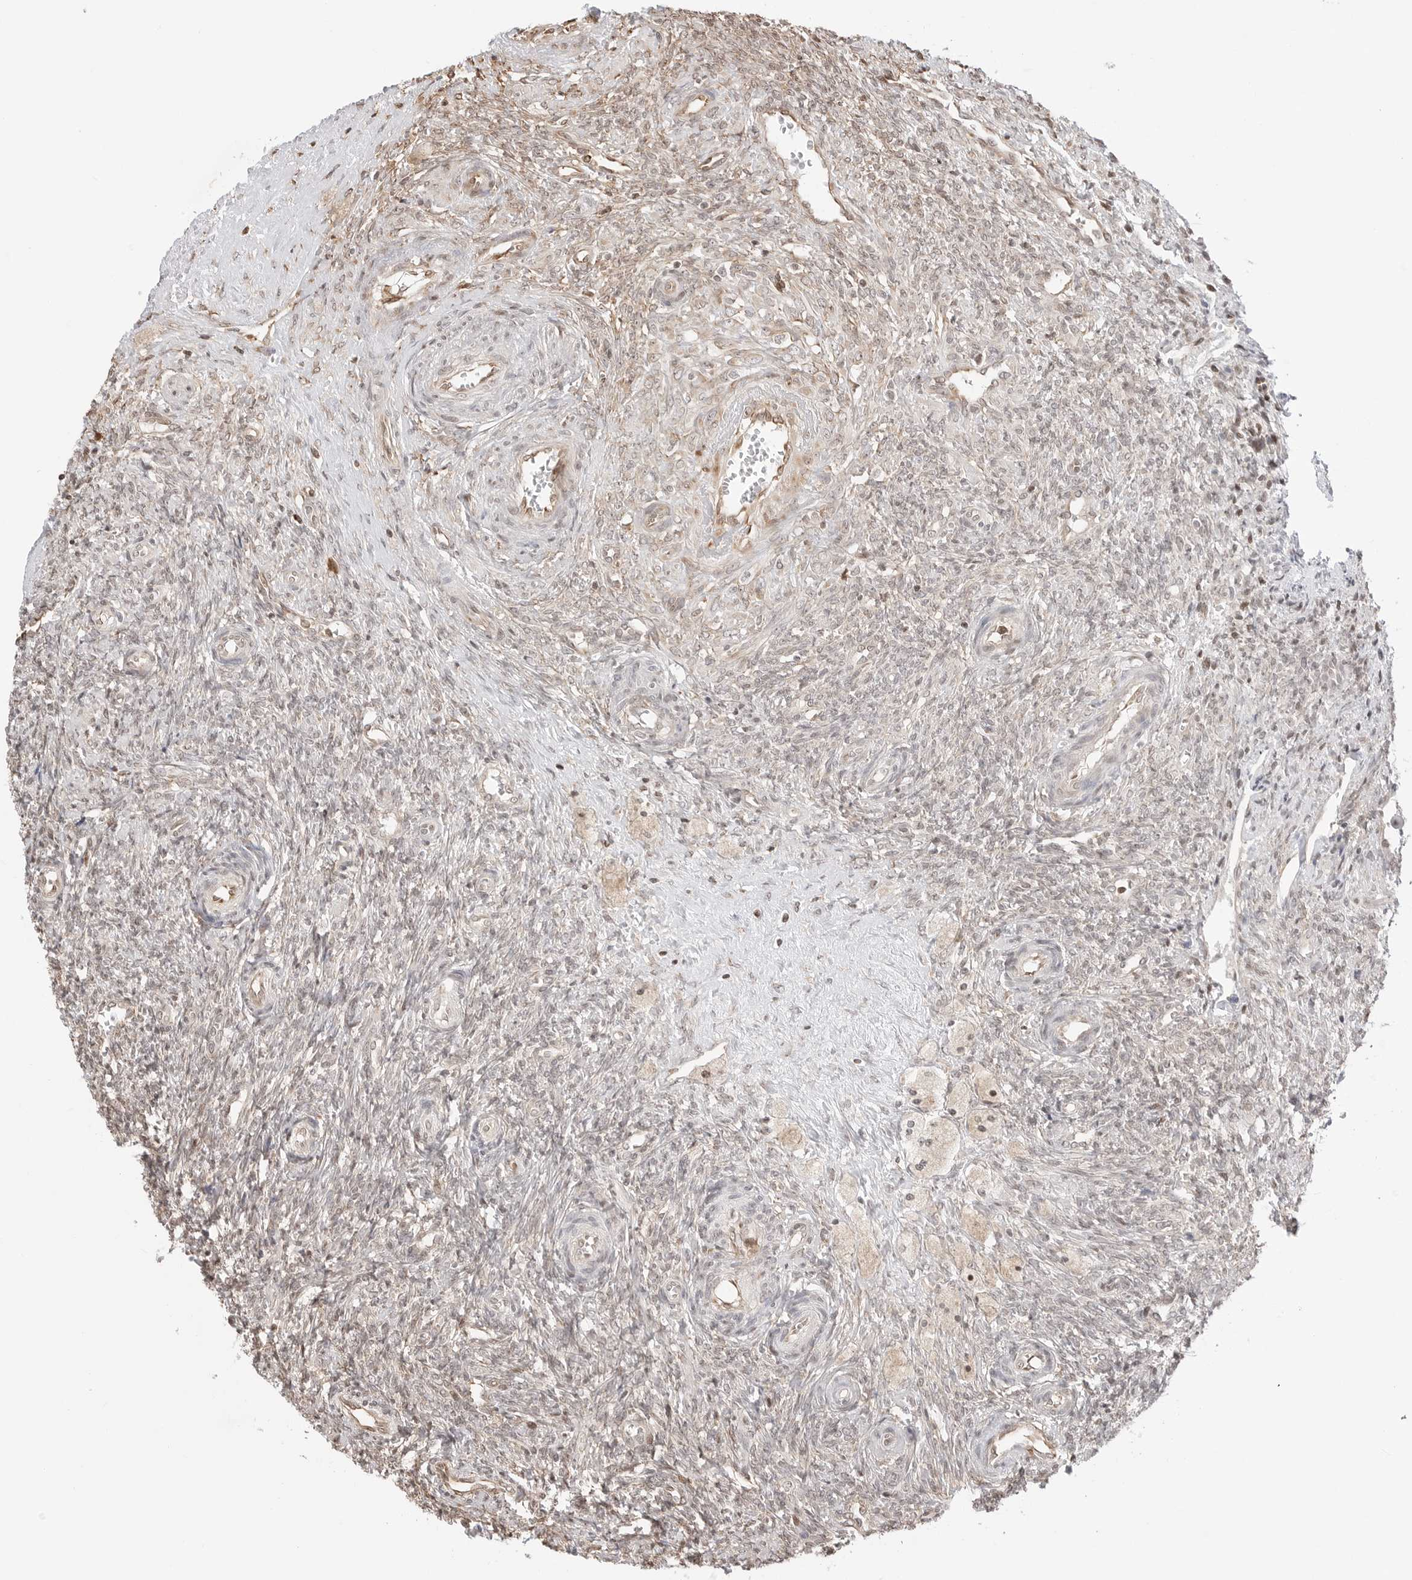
{"staining": {"intensity": "negative", "quantity": "none", "location": "none"}, "tissue": "ovary", "cell_type": "Ovarian stroma cells", "image_type": "normal", "snomed": [{"axis": "morphology", "description": "Normal tissue, NOS"}, {"axis": "topography", "description": "Ovary"}], "caption": "High magnification brightfield microscopy of benign ovary stained with DAB (brown) and counterstained with hematoxylin (blue): ovarian stroma cells show no significant expression.", "gene": "FKBP14", "patient": {"sex": "female", "age": 41}}